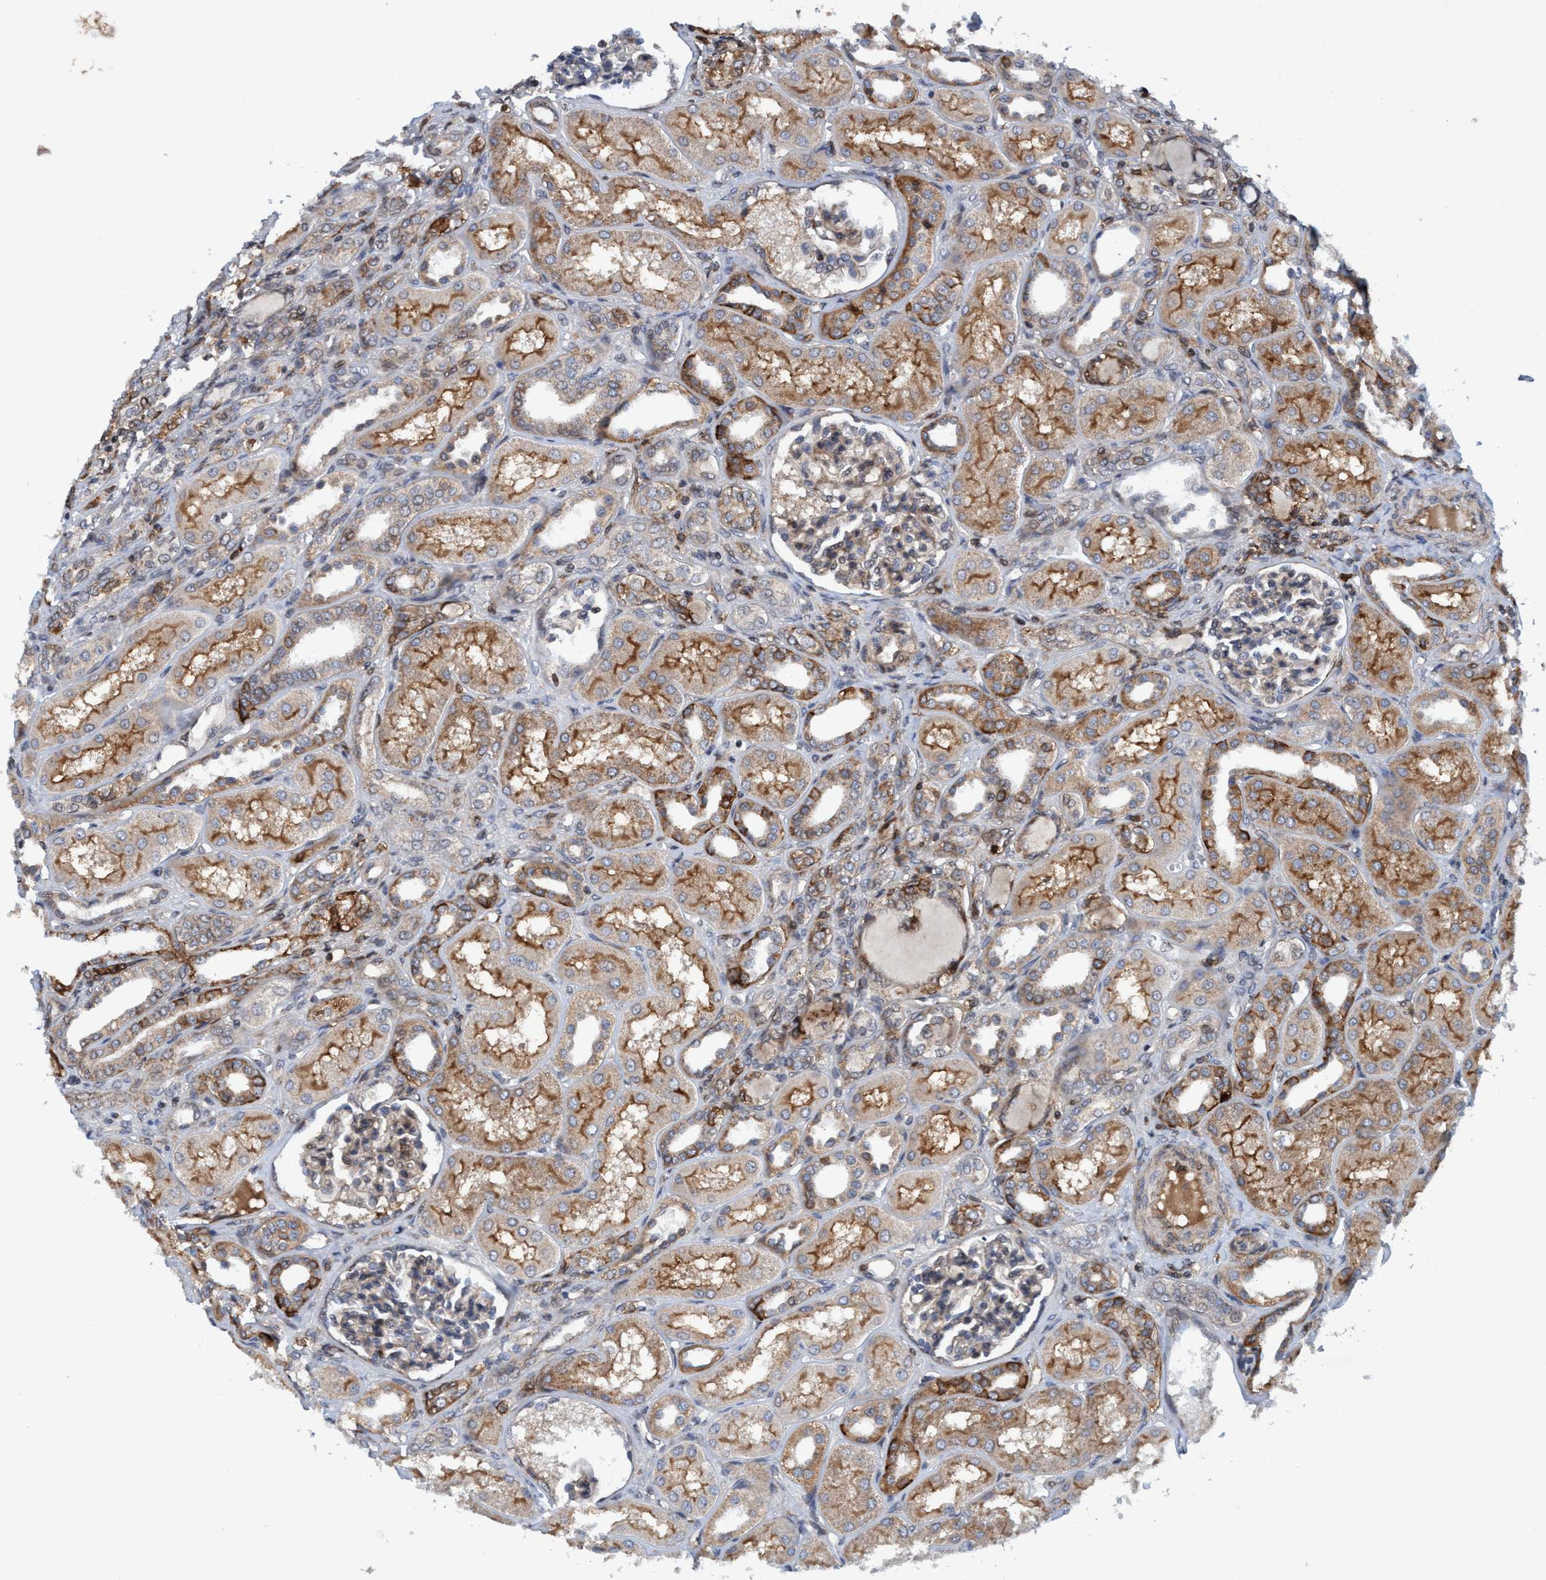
{"staining": {"intensity": "weak", "quantity": "25%-75%", "location": "cytoplasmic/membranous"}, "tissue": "kidney", "cell_type": "Cells in glomeruli", "image_type": "normal", "snomed": [{"axis": "morphology", "description": "Normal tissue, NOS"}, {"axis": "topography", "description": "Kidney"}], "caption": "Protein staining of benign kidney shows weak cytoplasmic/membranous expression in approximately 25%-75% of cells in glomeruli.", "gene": "SLC16A3", "patient": {"sex": "male", "age": 7}}